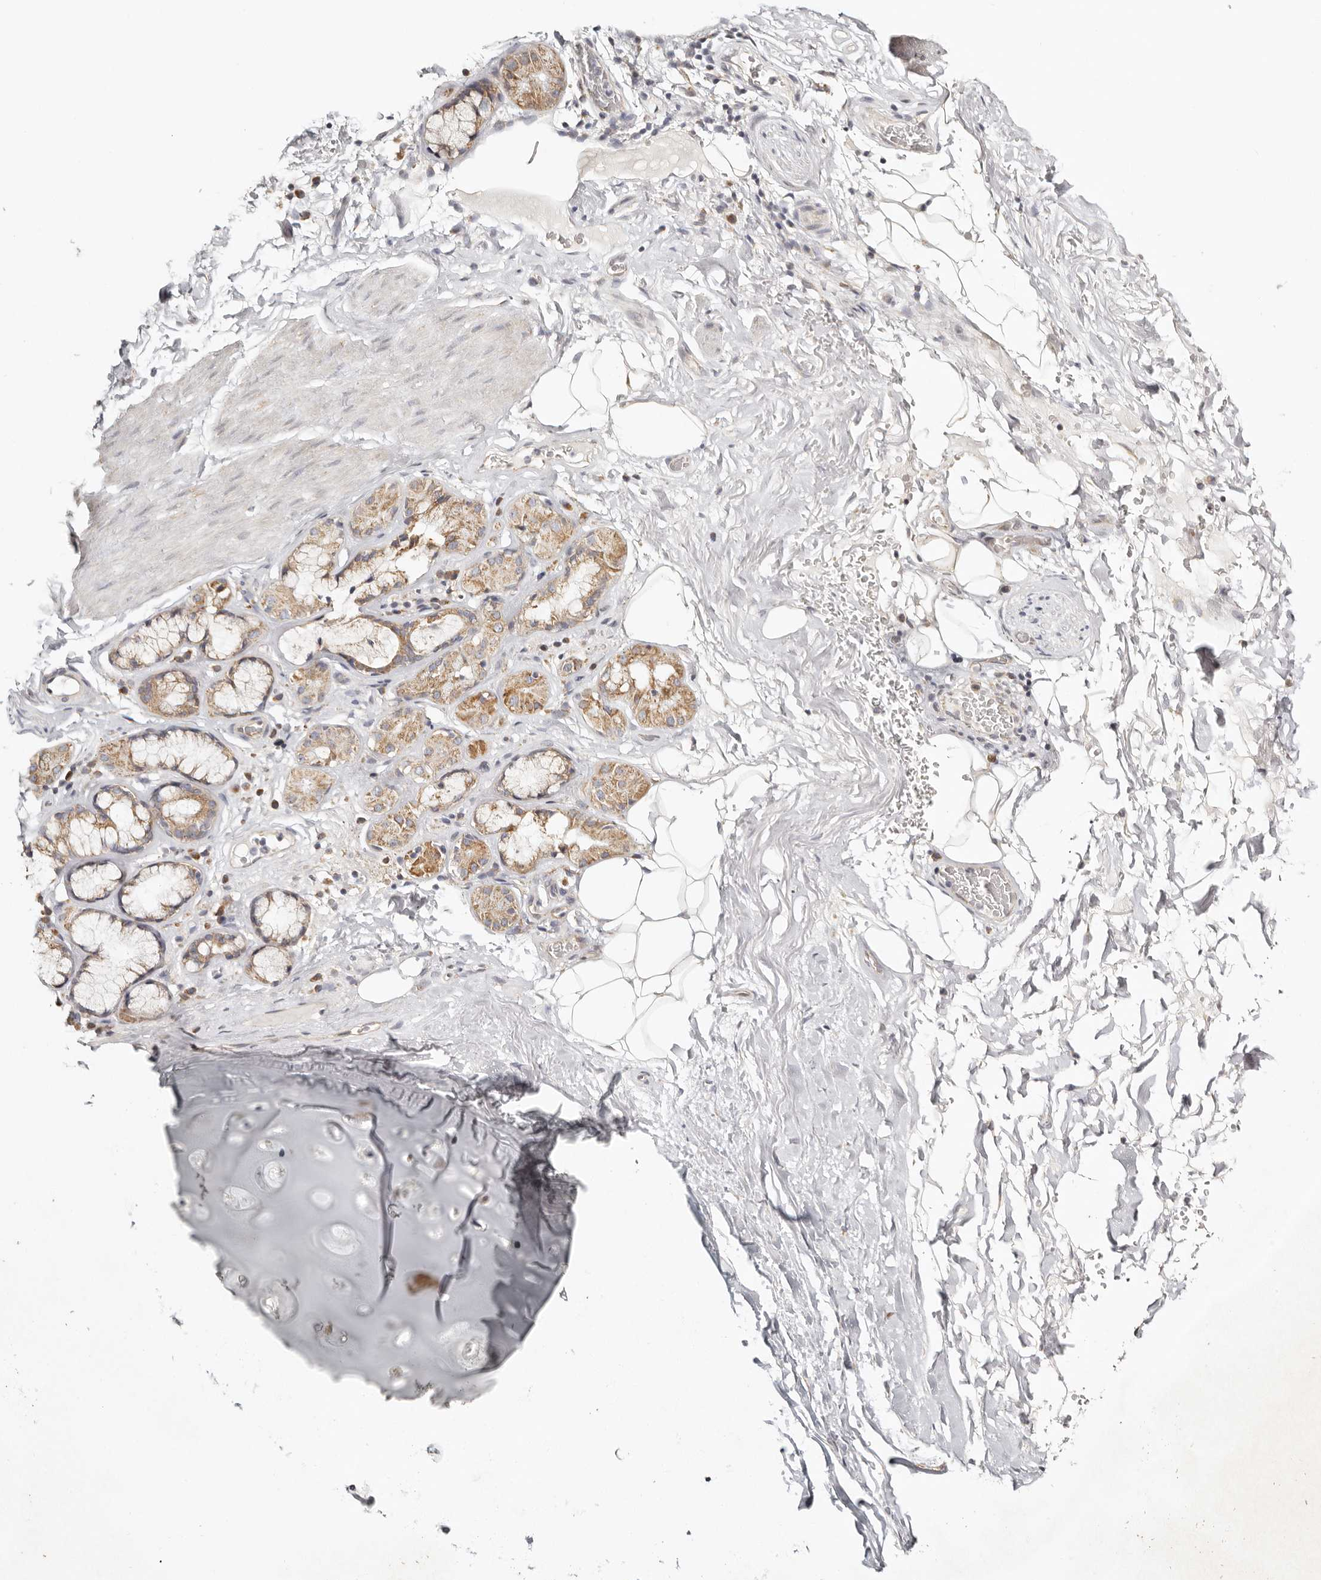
{"staining": {"intensity": "negative", "quantity": "none", "location": "none"}, "tissue": "adipose tissue", "cell_type": "Adipocytes", "image_type": "normal", "snomed": [{"axis": "morphology", "description": "Normal tissue, NOS"}, {"axis": "topography", "description": "Cartilage tissue"}], "caption": "This photomicrograph is of normal adipose tissue stained with immunohistochemistry to label a protein in brown with the nuclei are counter-stained blue. There is no positivity in adipocytes.", "gene": "KDF1", "patient": {"sex": "female", "age": 63}}